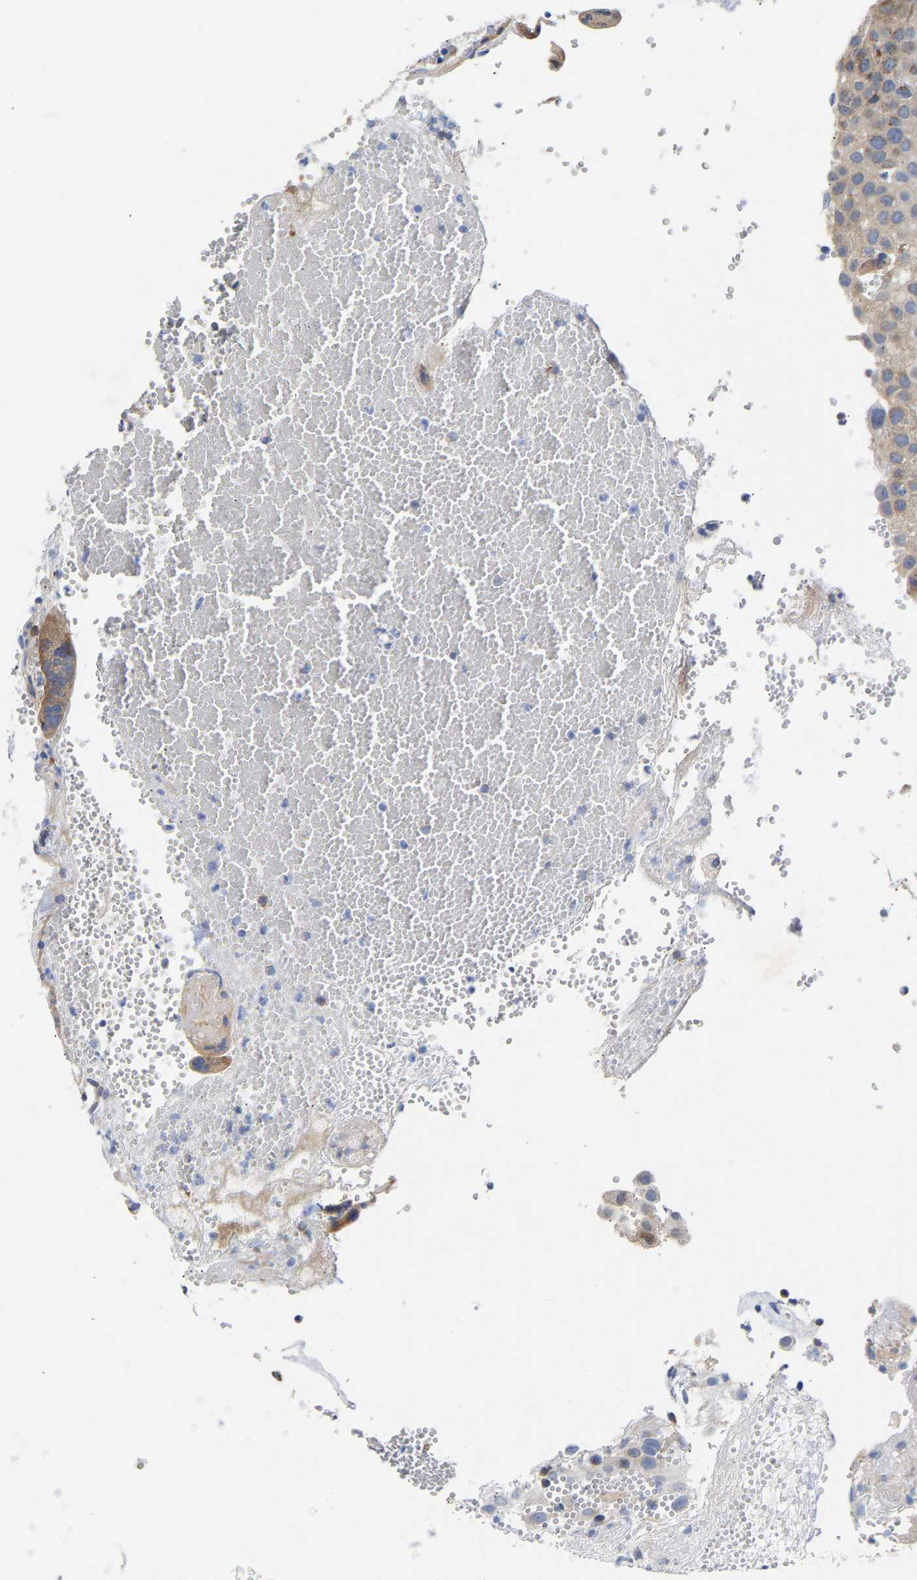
{"staining": {"intensity": "weak", "quantity": "<25%", "location": "cytoplasmic/membranous"}, "tissue": "placenta", "cell_type": "Decidual cells", "image_type": "normal", "snomed": [{"axis": "morphology", "description": "Normal tissue, NOS"}, {"axis": "topography", "description": "Placenta"}], "caption": "Normal placenta was stained to show a protein in brown. There is no significant staining in decidual cells.", "gene": "PPP1R15A", "patient": {"sex": "female", "age": 18}}